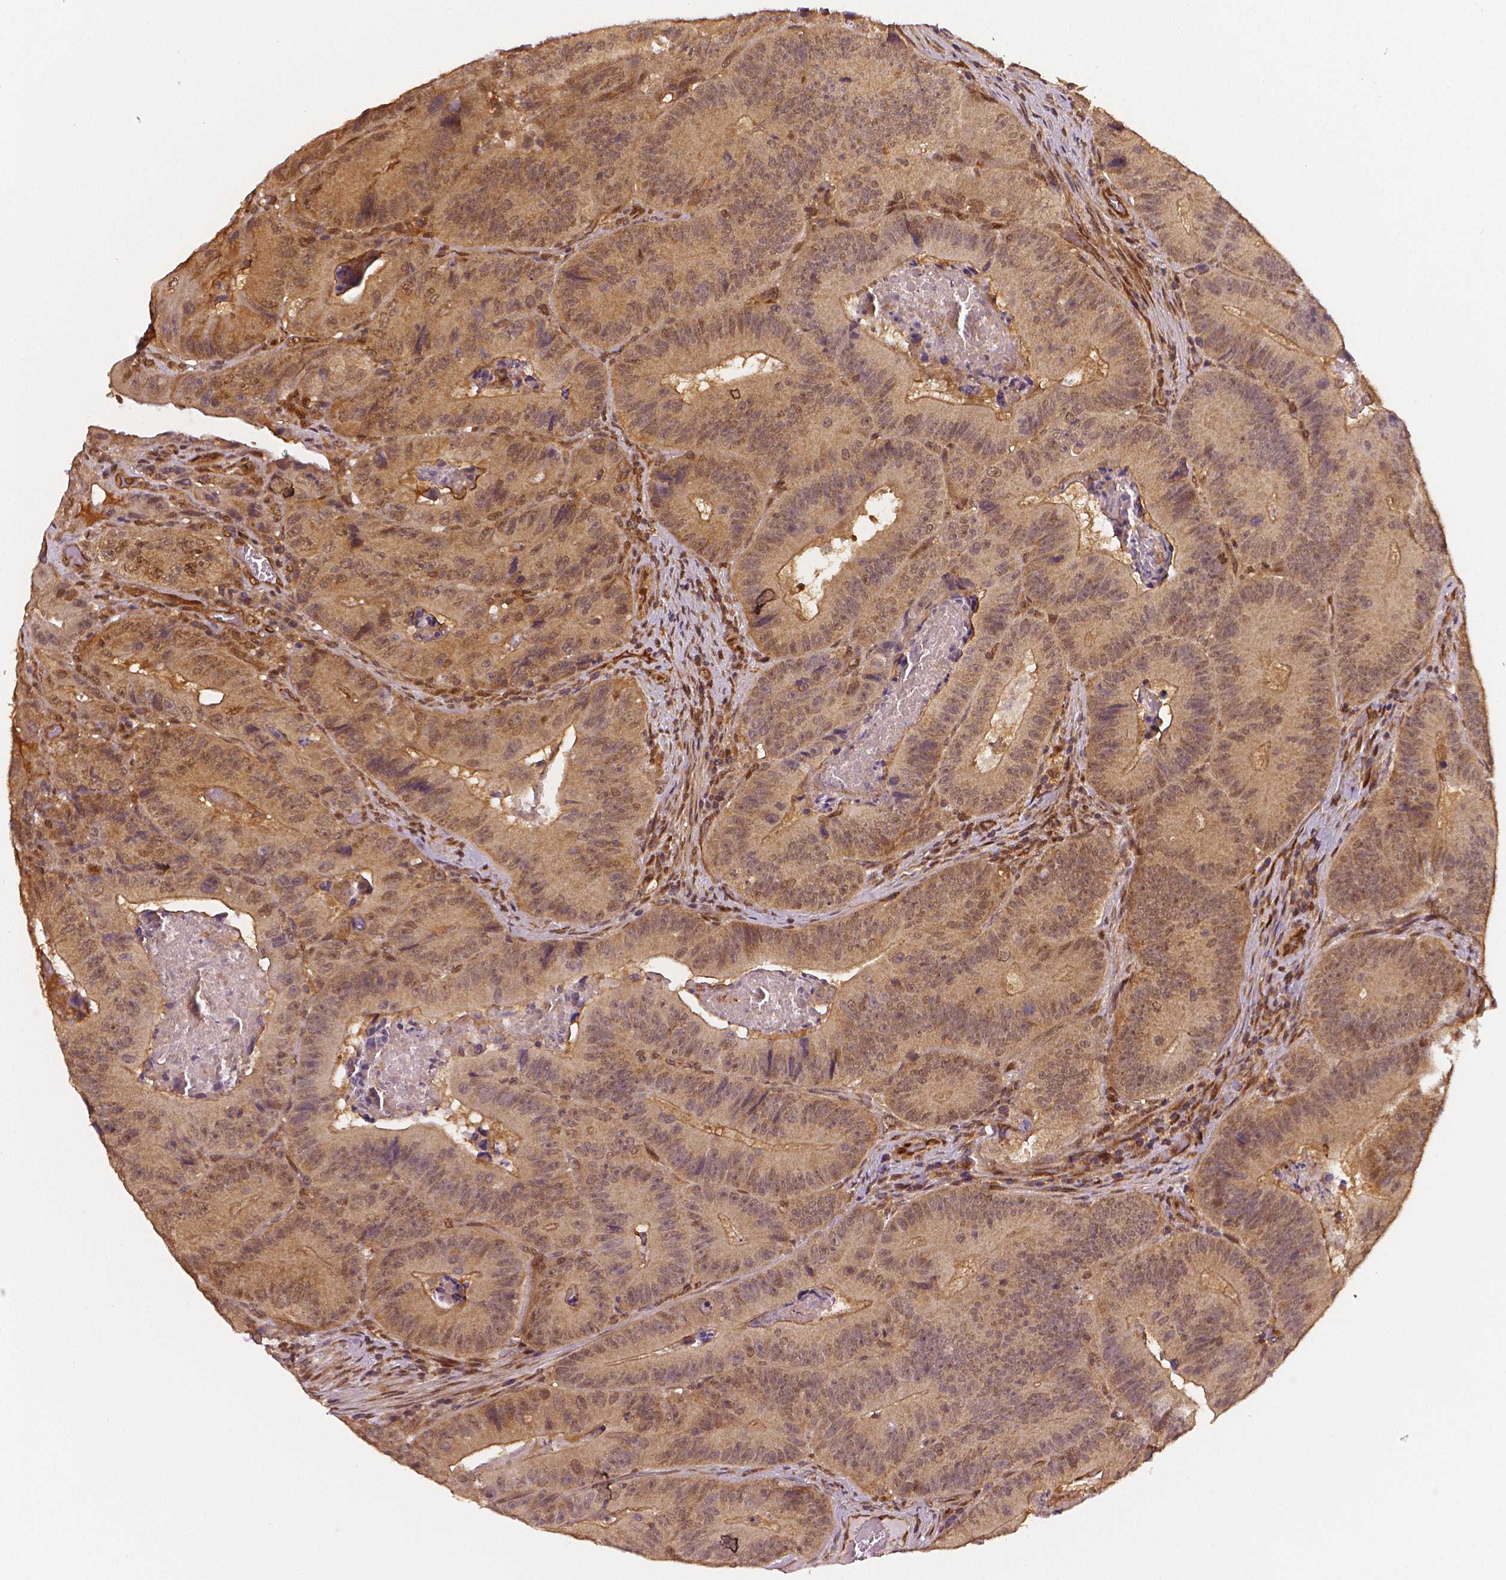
{"staining": {"intensity": "weak", "quantity": "25%-75%", "location": "cytoplasmic/membranous"}, "tissue": "colorectal cancer", "cell_type": "Tumor cells", "image_type": "cancer", "snomed": [{"axis": "morphology", "description": "Adenocarcinoma, NOS"}, {"axis": "topography", "description": "Colon"}], "caption": "Adenocarcinoma (colorectal) stained with IHC exhibits weak cytoplasmic/membranous expression in about 25%-75% of tumor cells.", "gene": "STAT3", "patient": {"sex": "female", "age": 86}}